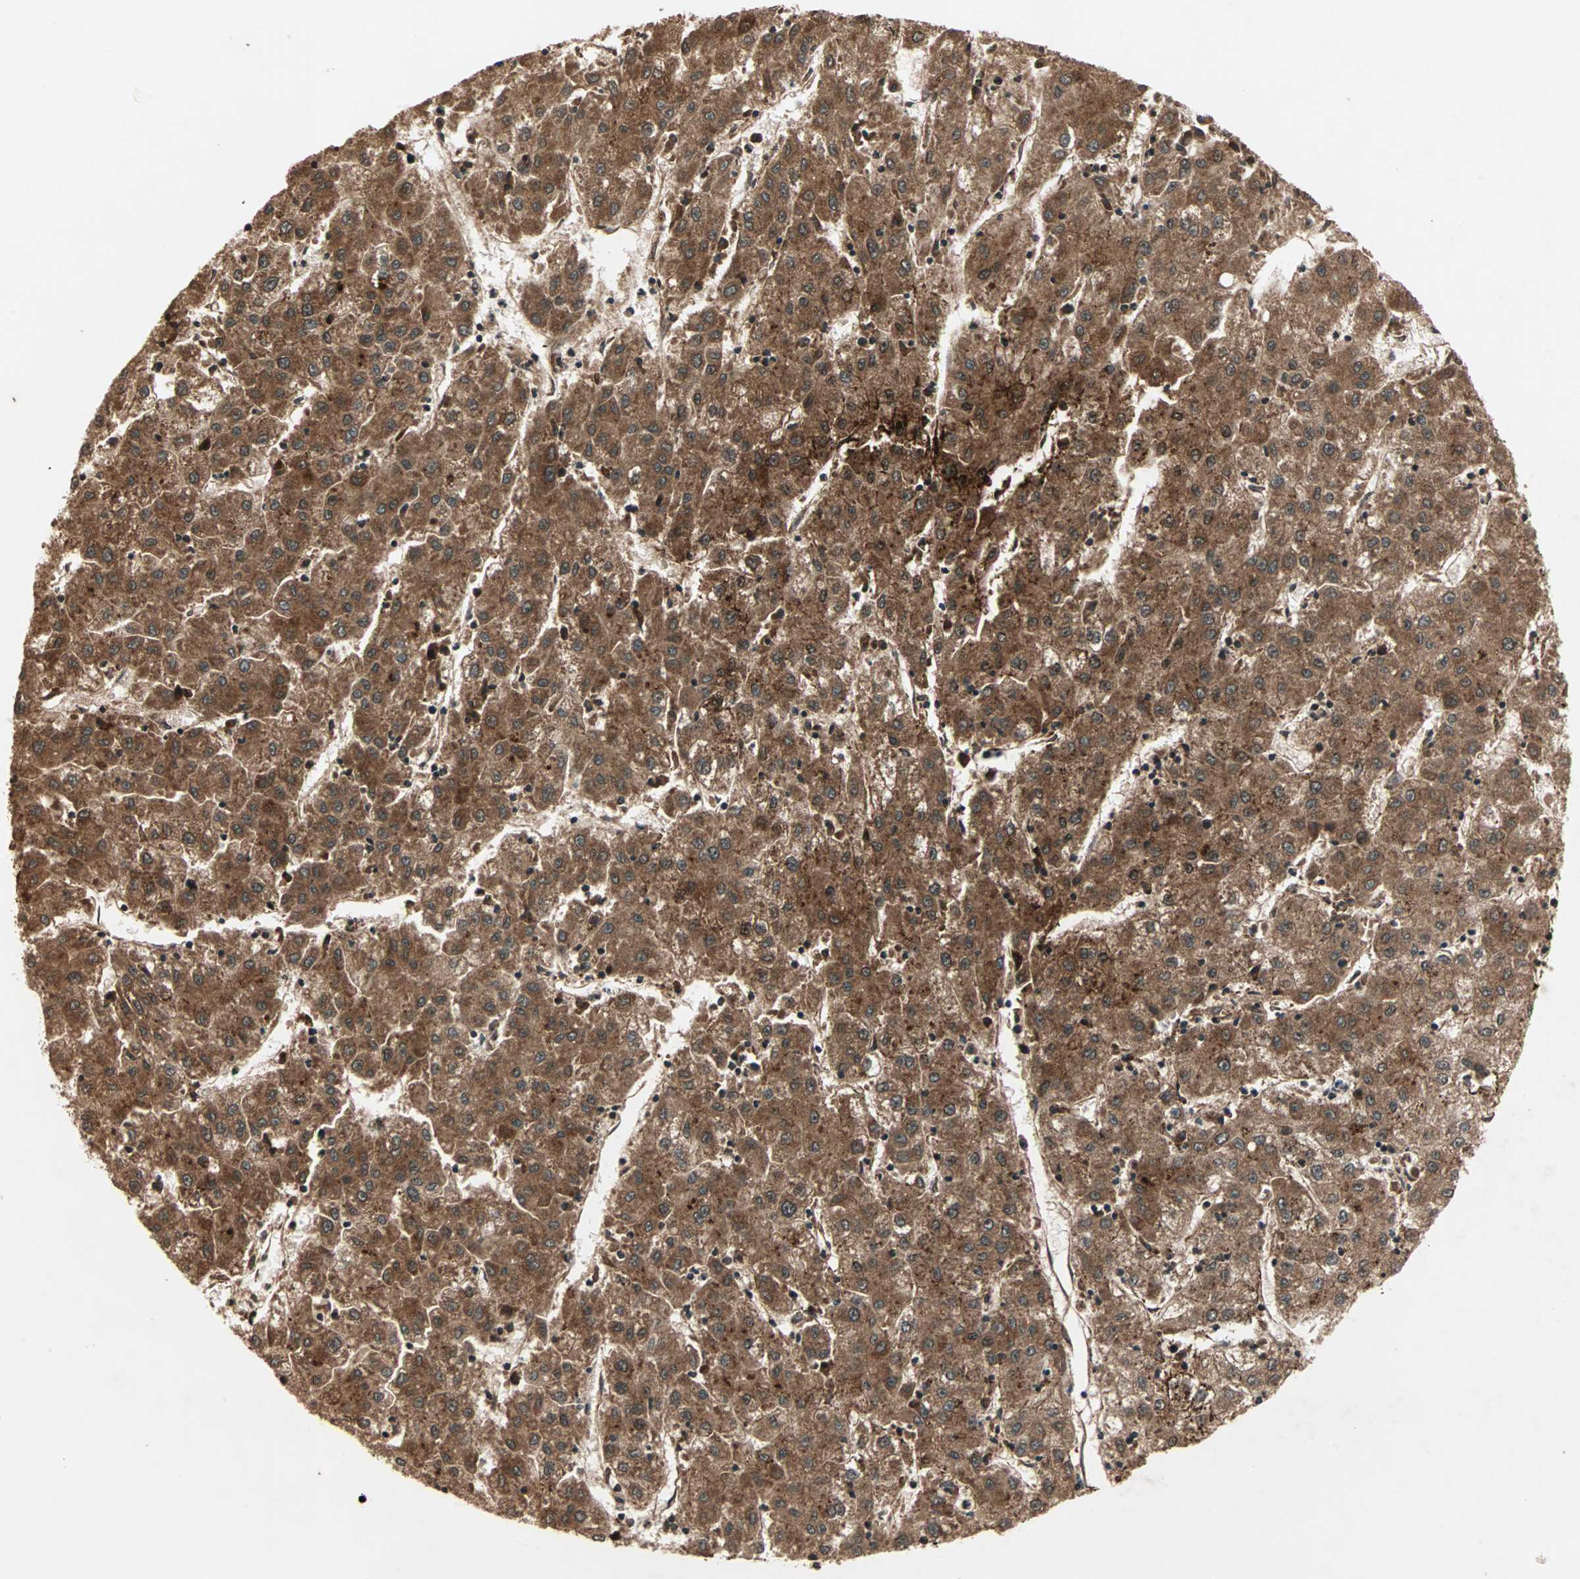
{"staining": {"intensity": "strong", "quantity": ">75%", "location": "cytoplasmic/membranous"}, "tissue": "liver cancer", "cell_type": "Tumor cells", "image_type": "cancer", "snomed": [{"axis": "morphology", "description": "Carcinoma, Hepatocellular, NOS"}, {"axis": "topography", "description": "Liver"}], "caption": "Immunohistochemistry (DAB) staining of human liver cancer exhibits strong cytoplasmic/membranous protein expression in about >75% of tumor cells.", "gene": "RFFL", "patient": {"sex": "male", "age": 72}}